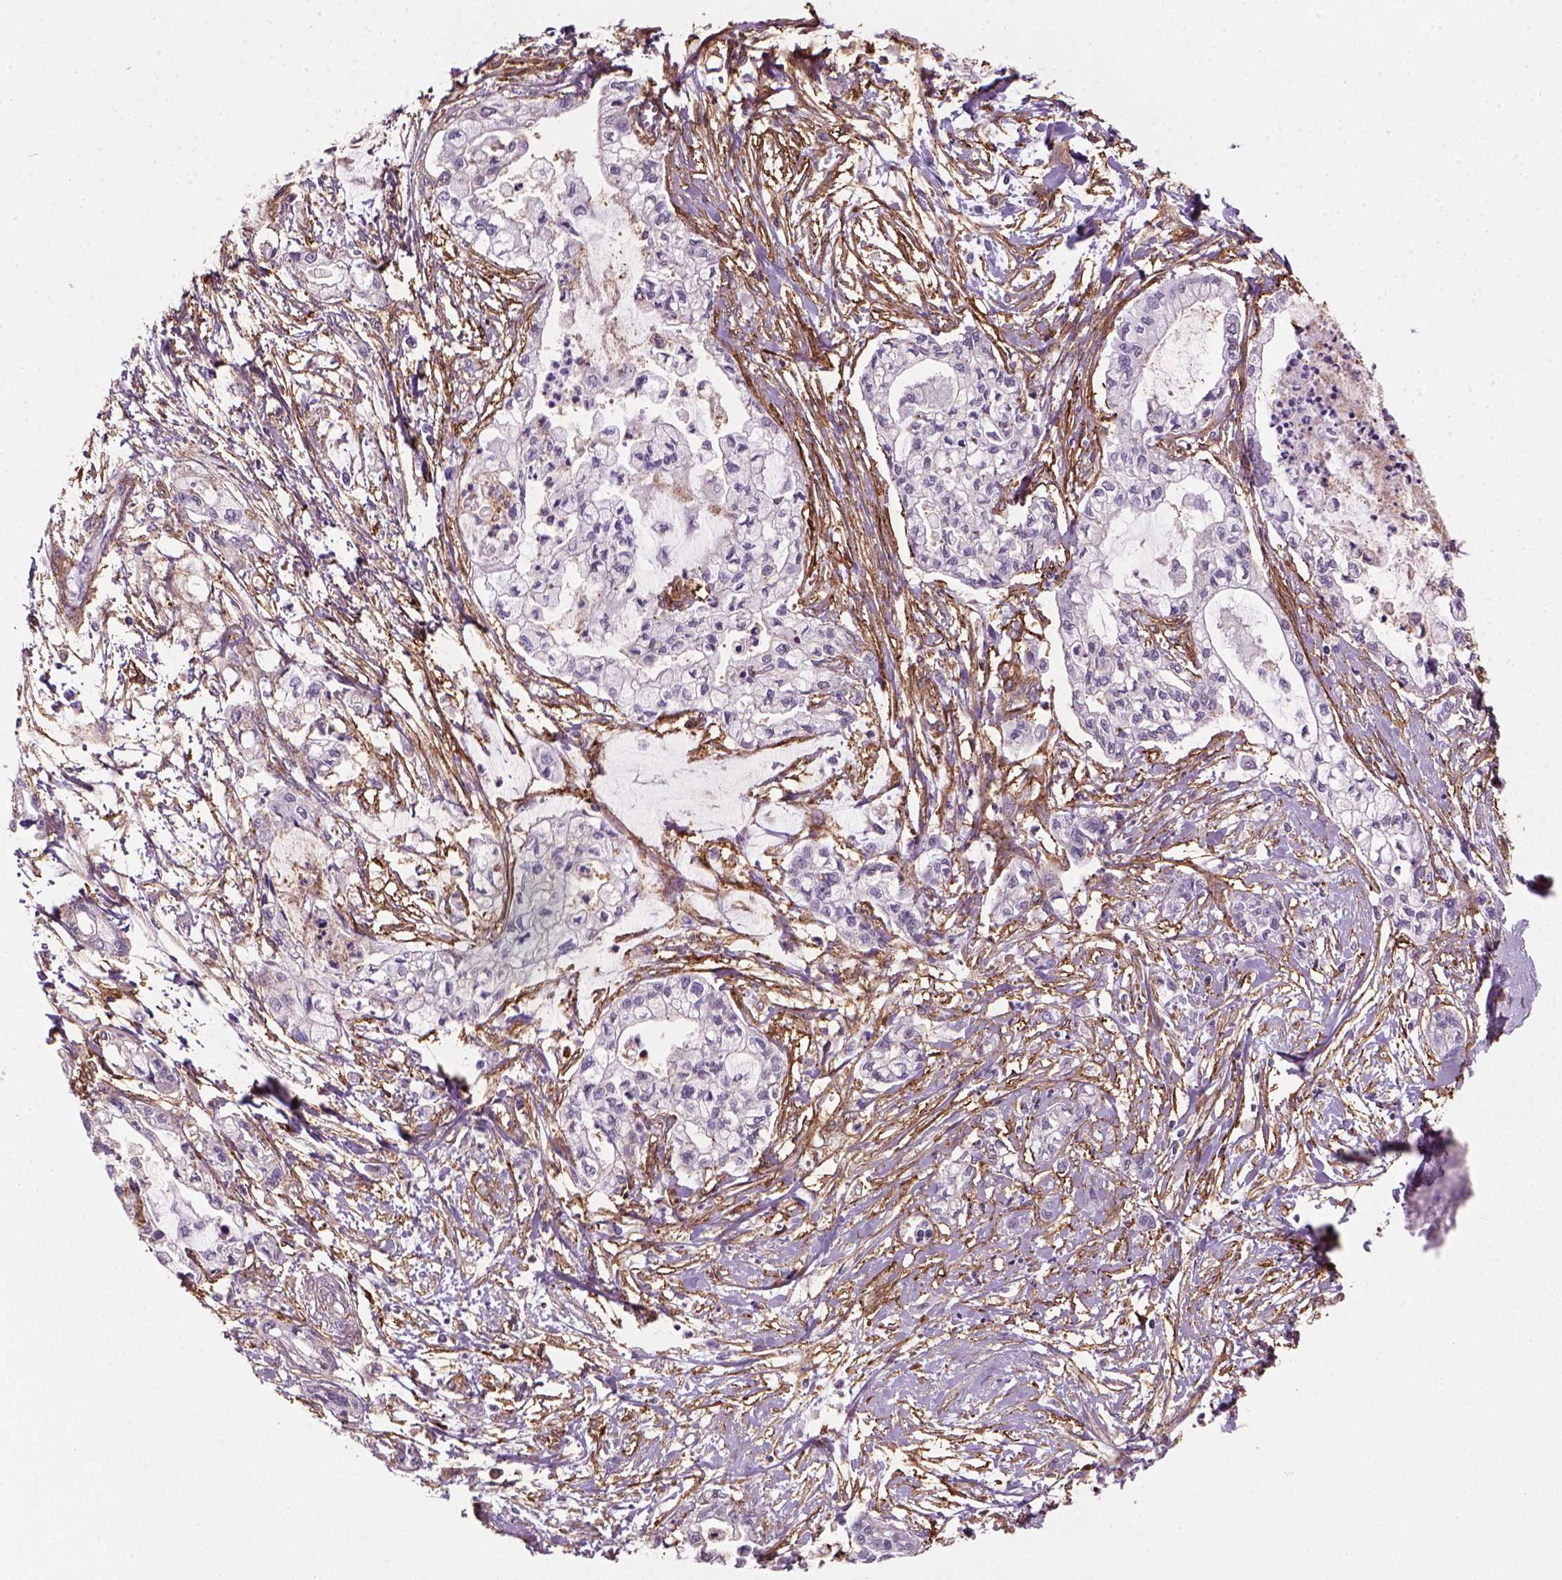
{"staining": {"intensity": "moderate", "quantity": "<25%", "location": "cytoplasmic/membranous"}, "tissue": "pancreatic cancer", "cell_type": "Tumor cells", "image_type": "cancer", "snomed": [{"axis": "morphology", "description": "Adenocarcinoma, NOS"}, {"axis": "topography", "description": "Pancreas"}], "caption": "The micrograph exhibits a brown stain indicating the presence of a protein in the cytoplasmic/membranous of tumor cells in pancreatic cancer.", "gene": "MARCKS", "patient": {"sex": "male", "age": 54}}